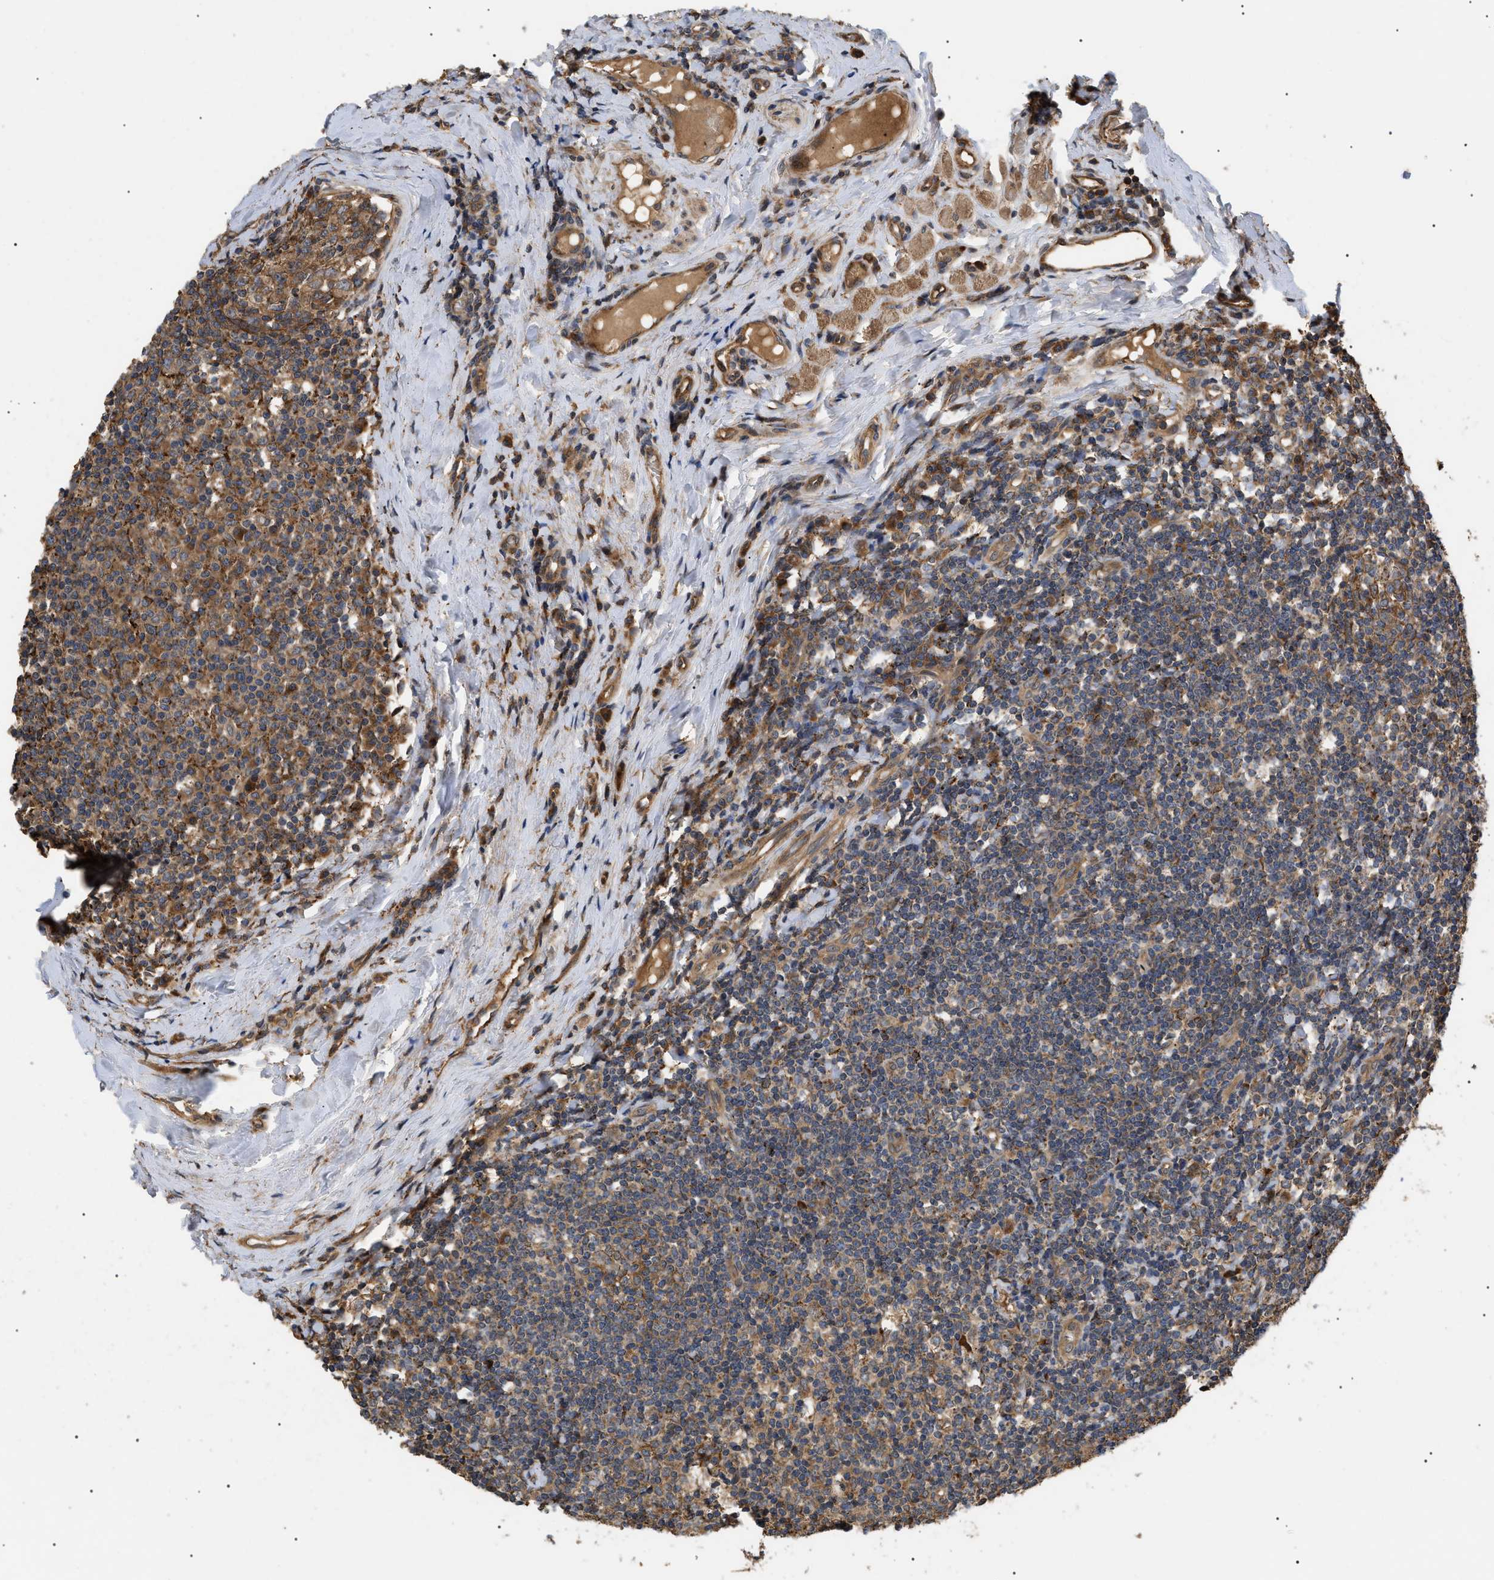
{"staining": {"intensity": "moderate", "quantity": ">75%", "location": "cytoplasmic/membranous"}, "tissue": "tonsil", "cell_type": "Germinal center cells", "image_type": "normal", "snomed": [{"axis": "morphology", "description": "Normal tissue, NOS"}, {"axis": "topography", "description": "Tonsil"}], "caption": "DAB immunohistochemical staining of benign tonsil shows moderate cytoplasmic/membranous protein positivity in approximately >75% of germinal center cells.", "gene": "ASTL", "patient": {"sex": "female", "age": 19}}